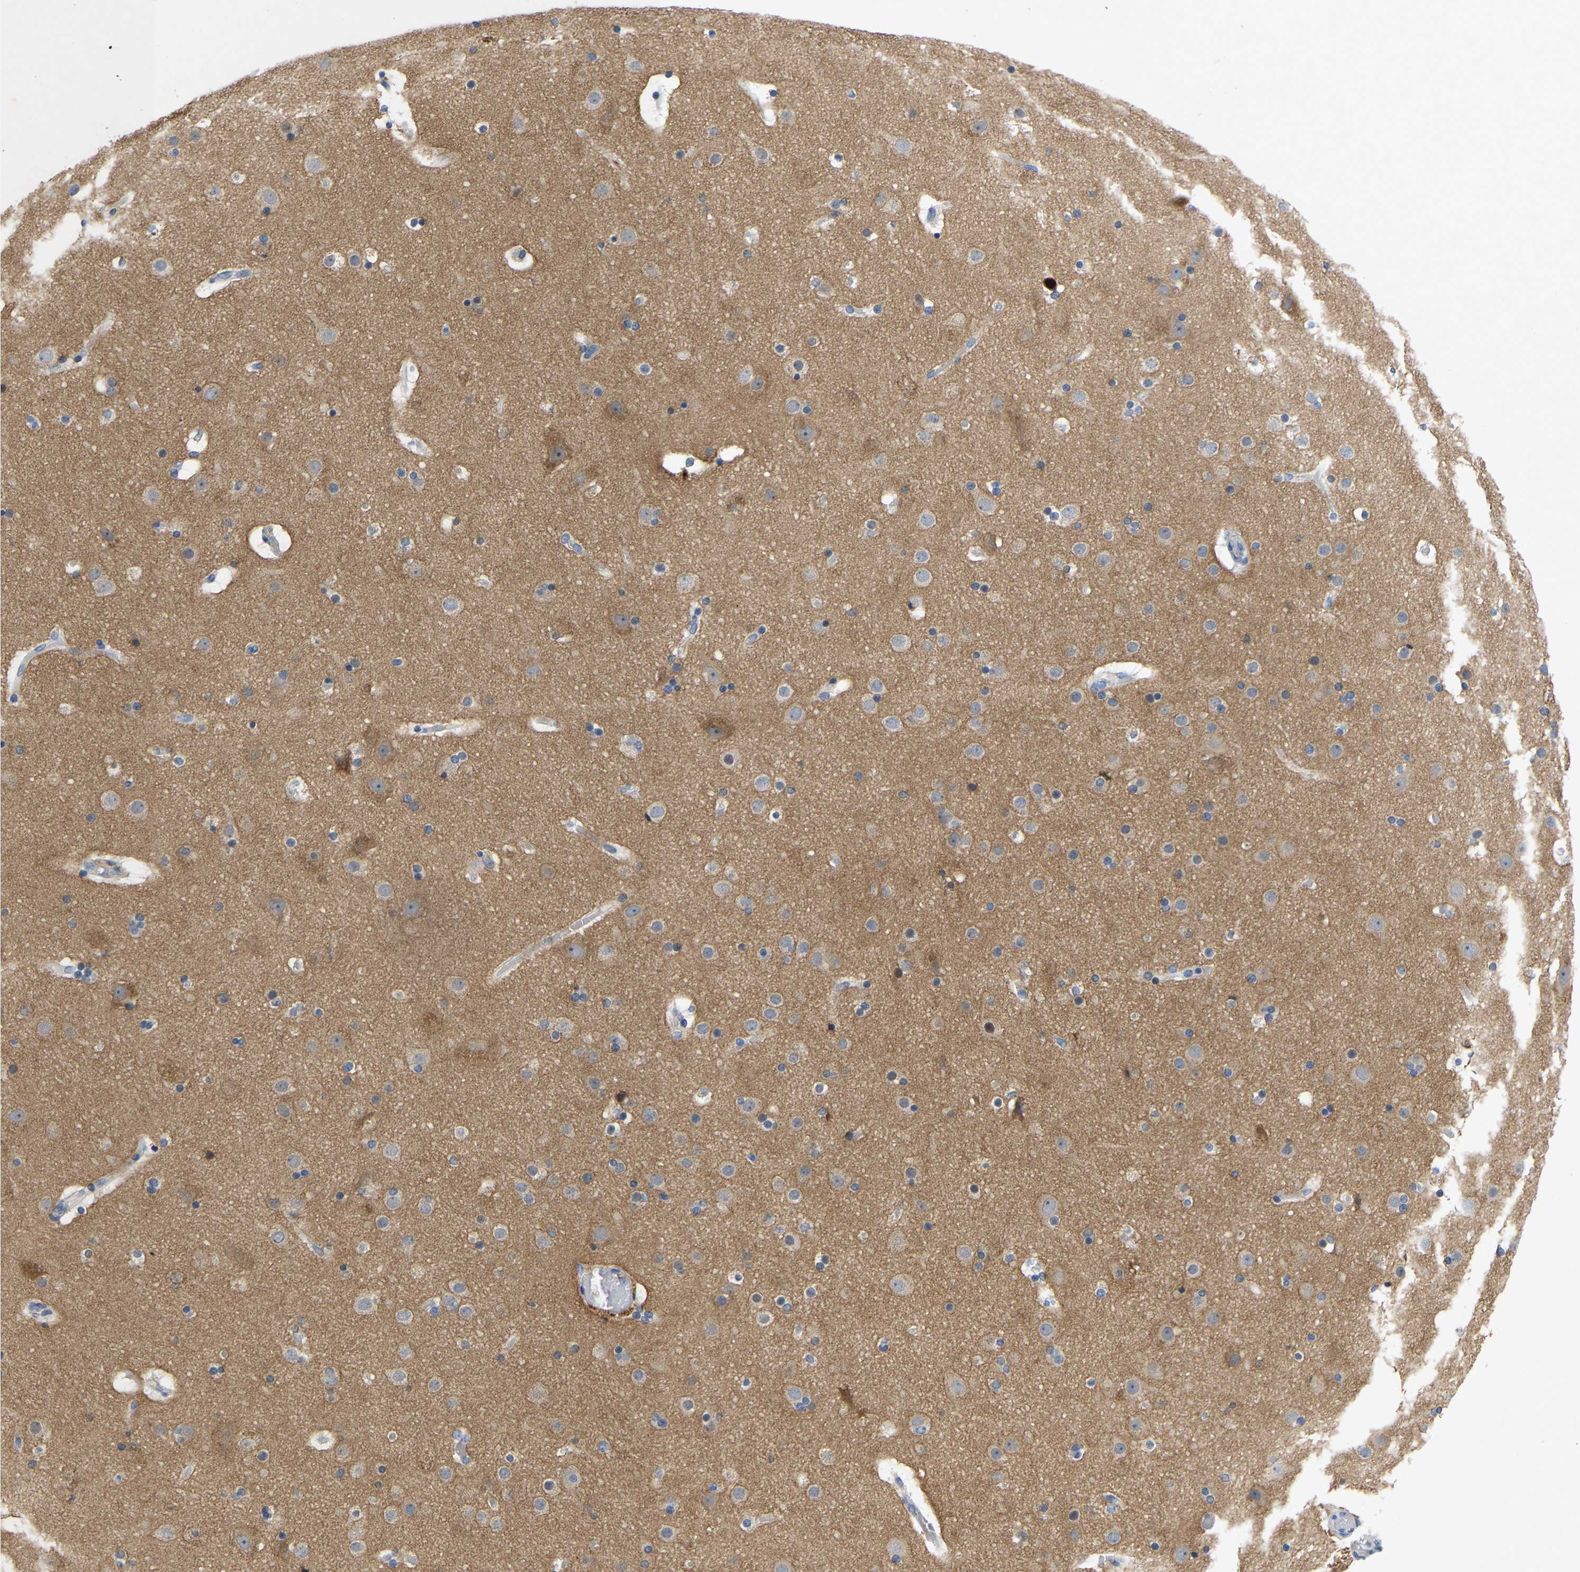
{"staining": {"intensity": "negative", "quantity": "none", "location": "none"}, "tissue": "cerebral cortex", "cell_type": "Endothelial cells", "image_type": "normal", "snomed": [{"axis": "morphology", "description": "Normal tissue, NOS"}, {"axis": "topography", "description": "Cerebral cortex"}], "caption": "High power microscopy photomicrograph of an immunohistochemistry (IHC) photomicrograph of normal cerebral cortex, revealing no significant expression in endothelial cells.", "gene": "ABCA10", "patient": {"sex": "male", "age": 57}}